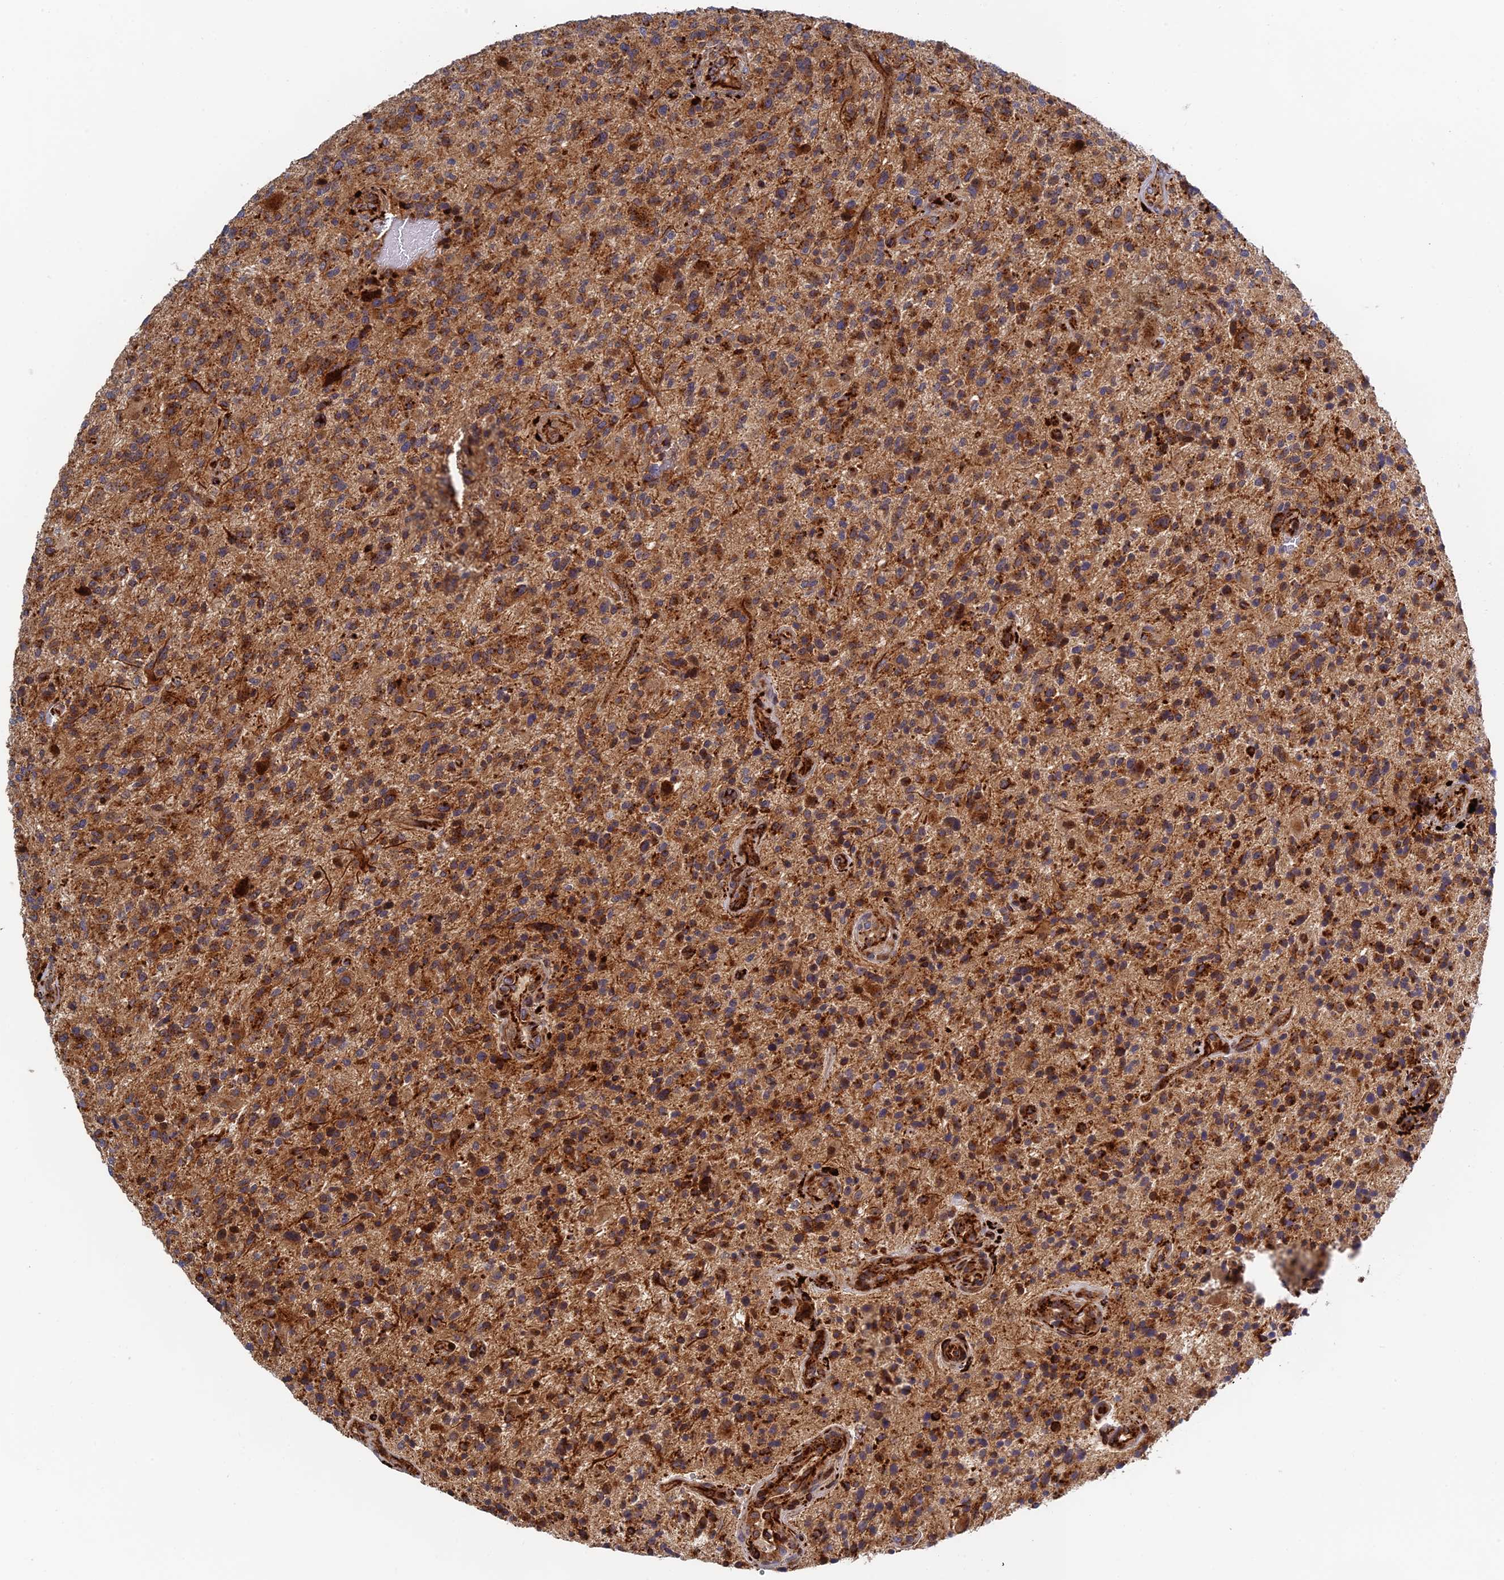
{"staining": {"intensity": "moderate", "quantity": ">75%", "location": "cytoplasmic/membranous"}, "tissue": "glioma", "cell_type": "Tumor cells", "image_type": "cancer", "snomed": [{"axis": "morphology", "description": "Glioma, malignant, High grade"}, {"axis": "topography", "description": "Brain"}], "caption": "Immunohistochemistry (IHC) (DAB (3,3'-diaminobenzidine)) staining of glioma exhibits moderate cytoplasmic/membranous protein staining in about >75% of tumor cells.", "gene": "PPP2R3C", "patient": {"sex": "male", "age": 47}}